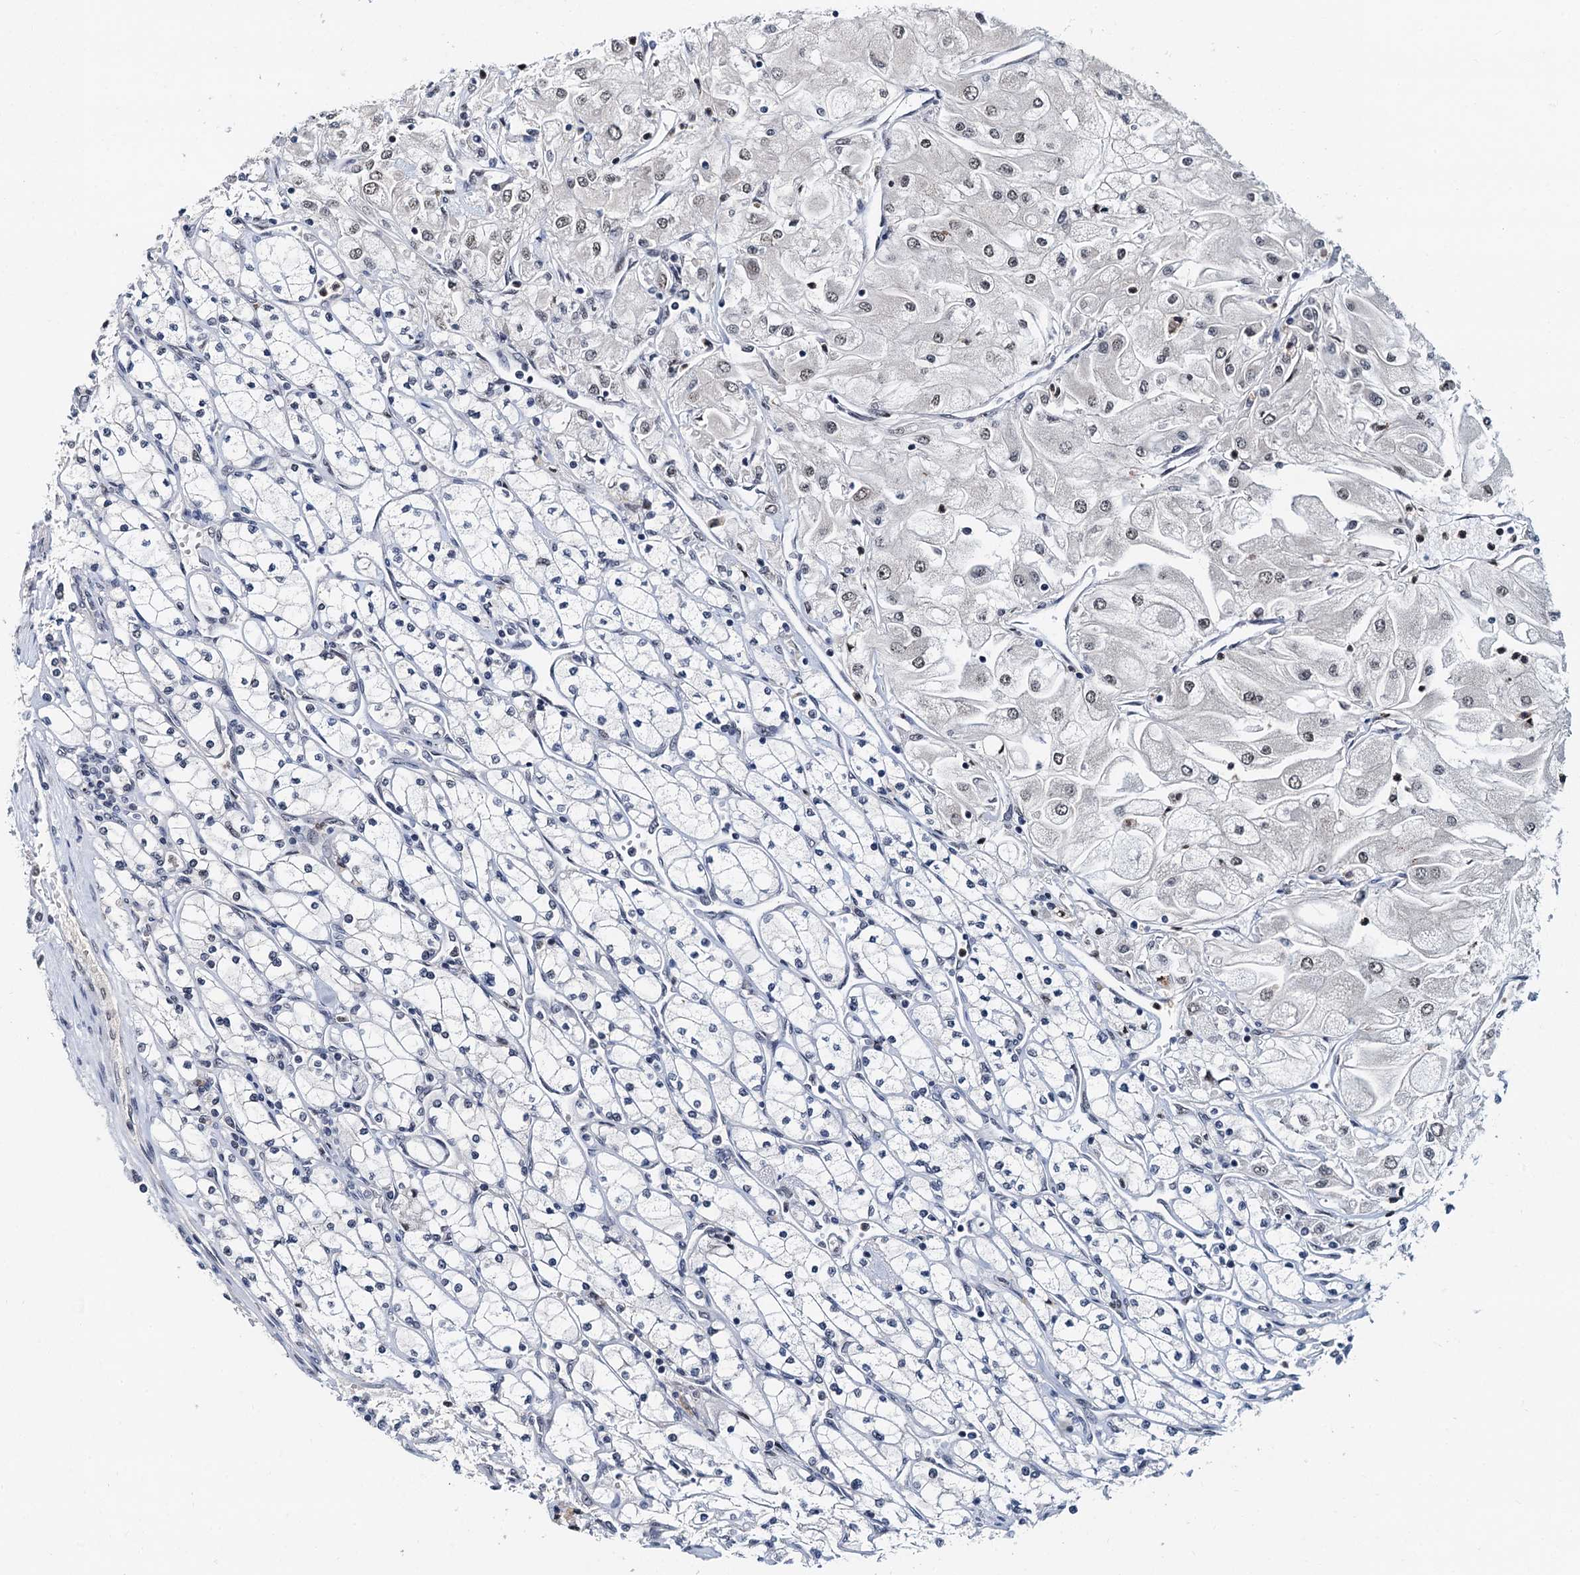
{"staining": {"intensity": "weak", "quantity": "25%-75%", "location": "nuclear"}, "tissue": "renal cancer", "cell_type": "Tumor cells", "image_type": "cancer", "snomed": [{"axis": "morphology", "description": "Adenocarcinoma, NOS"}, {"axis": "topography", "description": "Kidney"}], "caption": "Protein staining of renal cancer (adenocarcinoma) tissue displays weak nuclear expression in about 25%-75% of tumor cells.", "gene": "SNRPD1", "patient": {"sex": "male", "age": 80}}